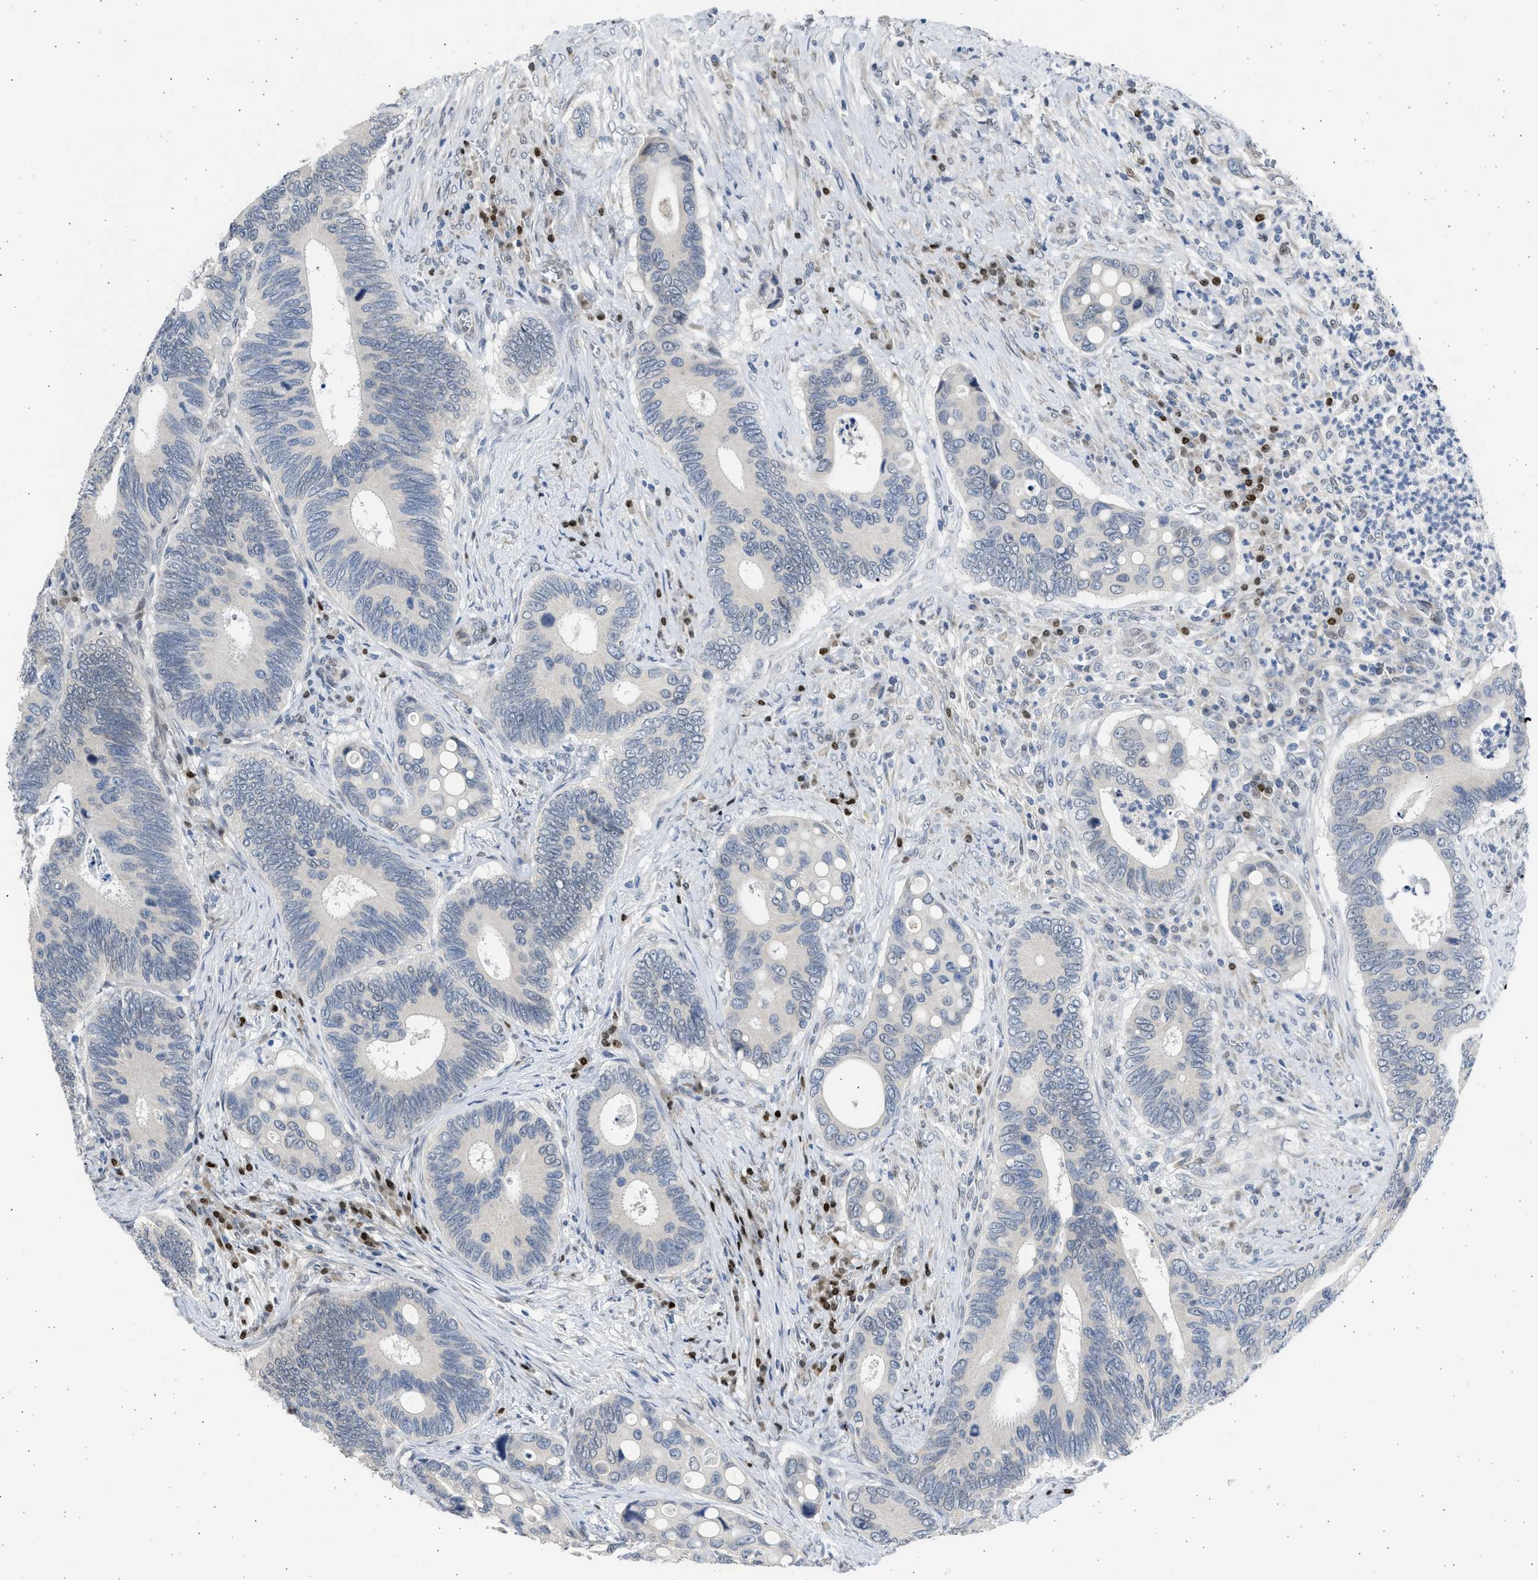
{"staining": {"intensity": "moderate", "quantity": "<25%", "location": "nuclear"}, "tissue": "colorectal cancer", "cell_type": "Tumor cells", "image_type": "cancer", "snomed": [{"axis": "morphology", "description": "Inflammation, NOS"}, {"axis": "morphology", "description": "Adenocarcinoma, NOS"}, {"axis": "topography", "description": "Colon"}], "caption": "Colorectal adenocarcinoma stained for a protein exhibits moderate nuclear positivity in tumor cells. Using DAB (3,3'-diaminobenzidine) (brown) and hematoxylin (blue) stains, captured at high magnification using brightfield microscopy.", "gene": "HMGN3", "patient": {"sex": "male", "age": 72}}